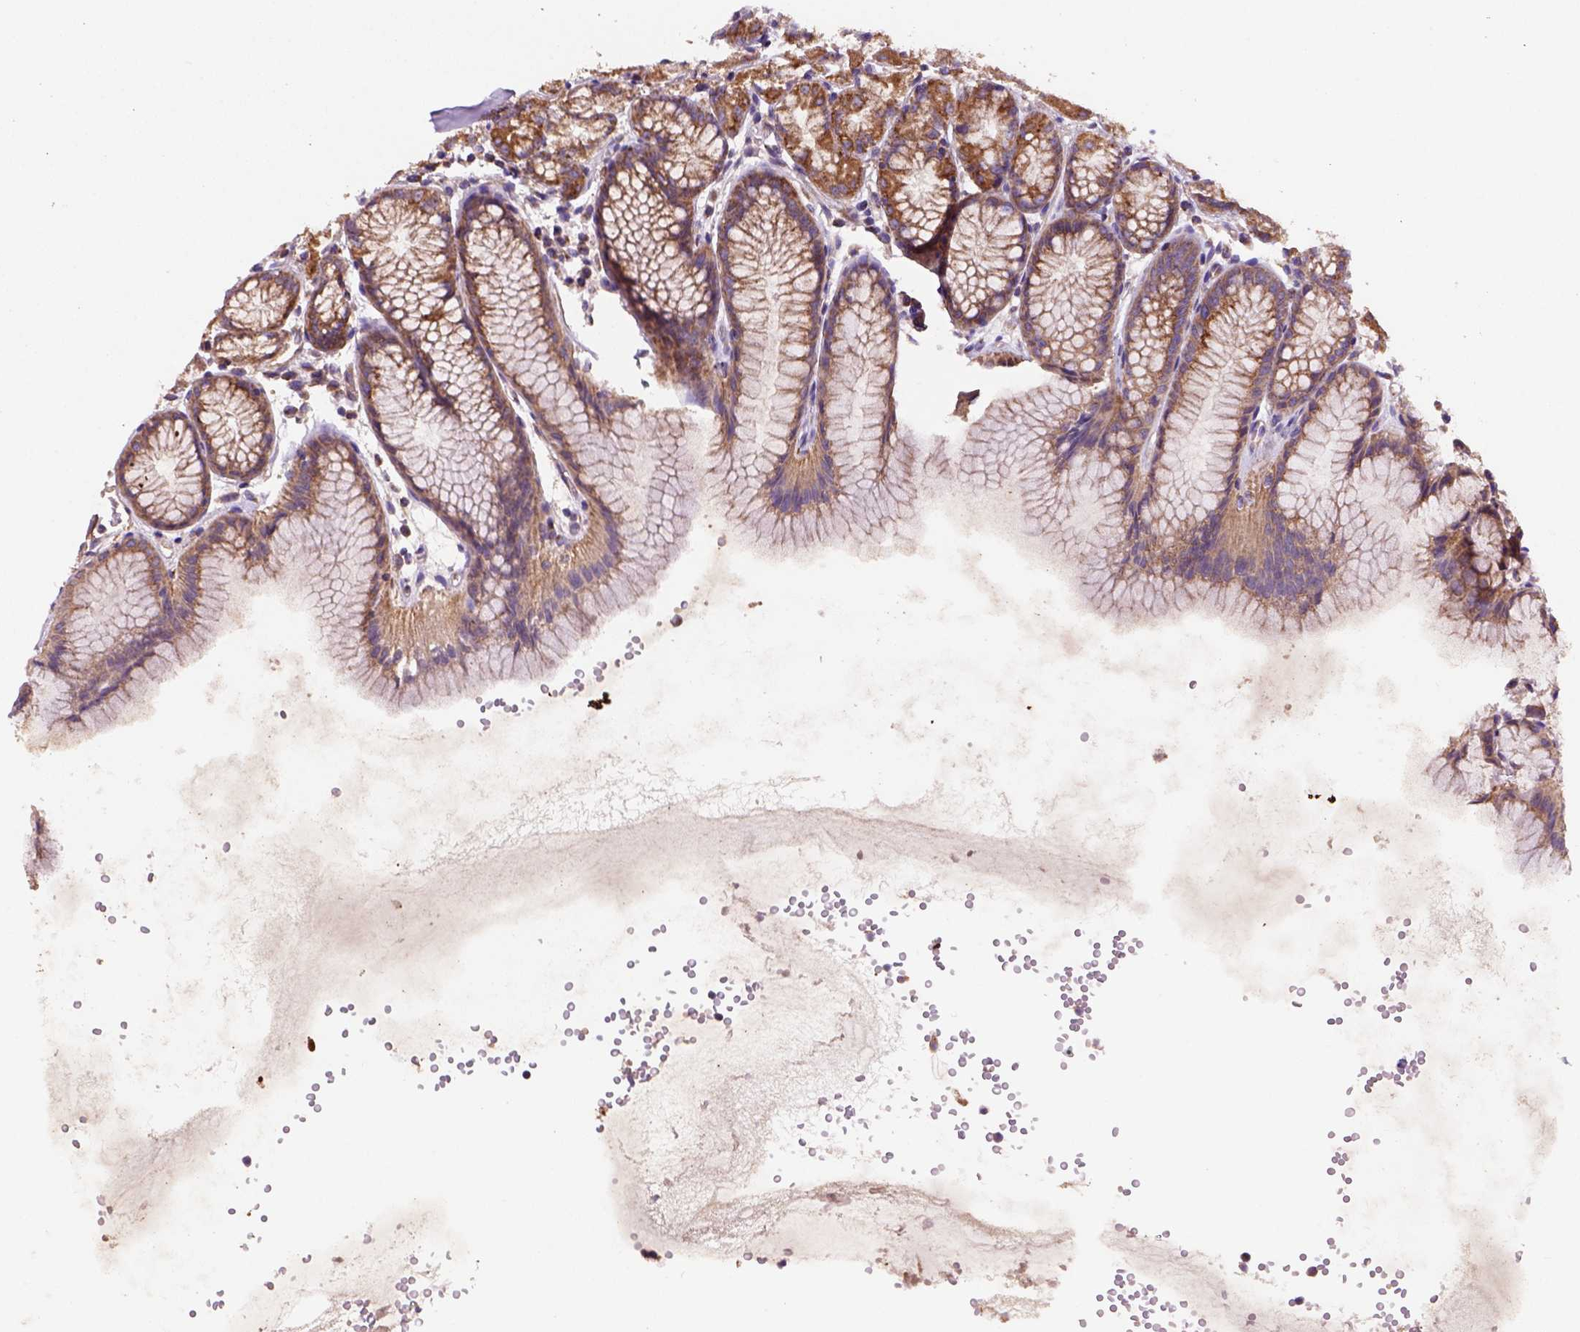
{"staining": {"intensity": "moderate", "quantity": ">75%", "location": "cytoplasmic/membranous"}, "tissue": "stomach", "cell_type": "Glandular cells", "image_type": "normal", "snomed": [{"axis": "morphology", "description": "Normal tissue, NOS"}, {"axis": "topography", "description": "Stomach, upper"}], "caption": "A brown stain labels moderate cytoplasmic/membranous expression of a protein in glandular cells of benign human stomach. (DAB (3,3'-diaminobenzidine) = brown stain, brightfield microscopy at high magnification).", "gene": "WARS2", "patient": {"sex": "male", "age": 47}}